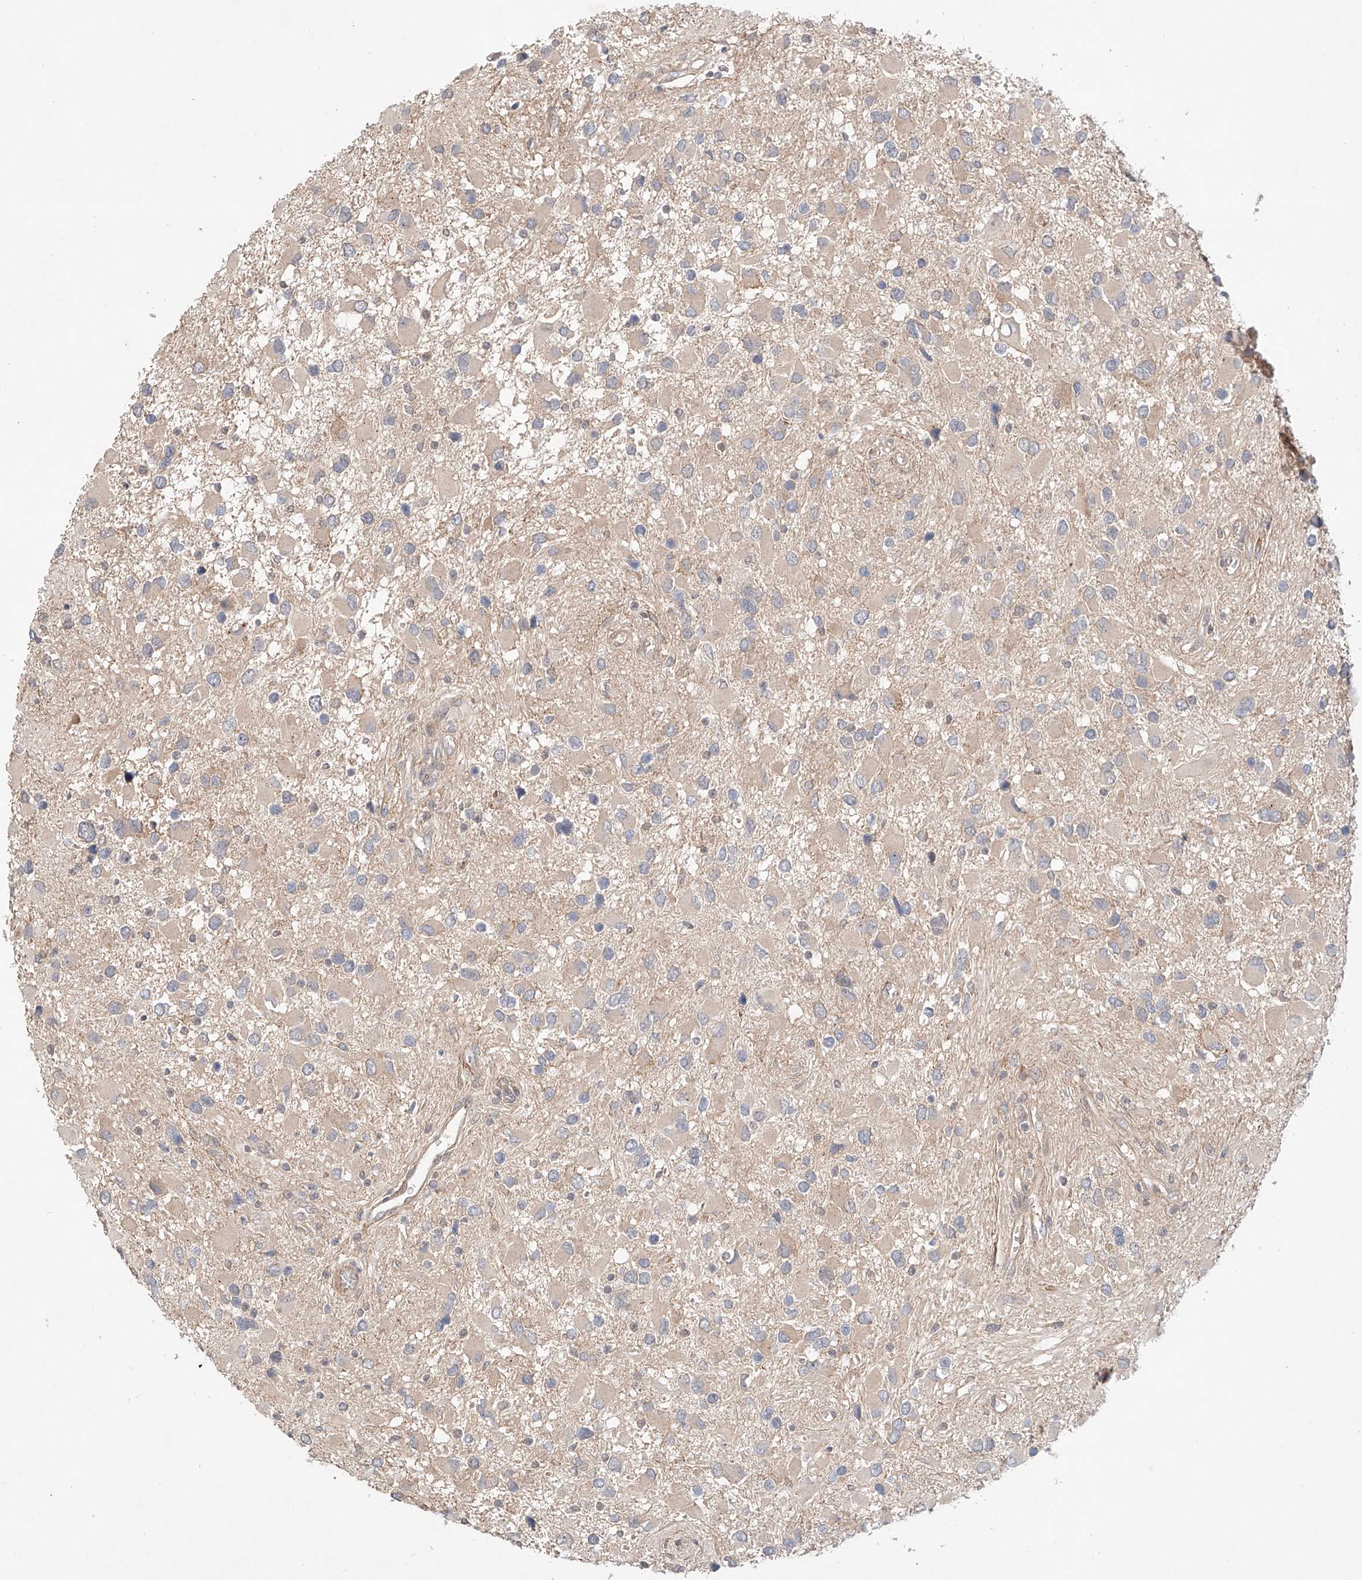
{"staining": {"intensity": "negative", "quantity": "none", "location": "none"}, "tissue": "glioma", "cell_type": "Tumor cells", "image_type": "cancer", "snomed": [{"axis": "morphology", "description": "Glioma, malignant, High grade"}, {"axis": "topography", "description": "Brain"}], "caption": "Immunohistochemical staining of human glioma exhibits no significant expression in tumor cells. (DAB (3,3'-diaminobenzidine) immunohistochemistry visualized using brightfield microscopy, high magnification).", "gene": "TSR2", "patient": {"sex": "male", "age": 53}}